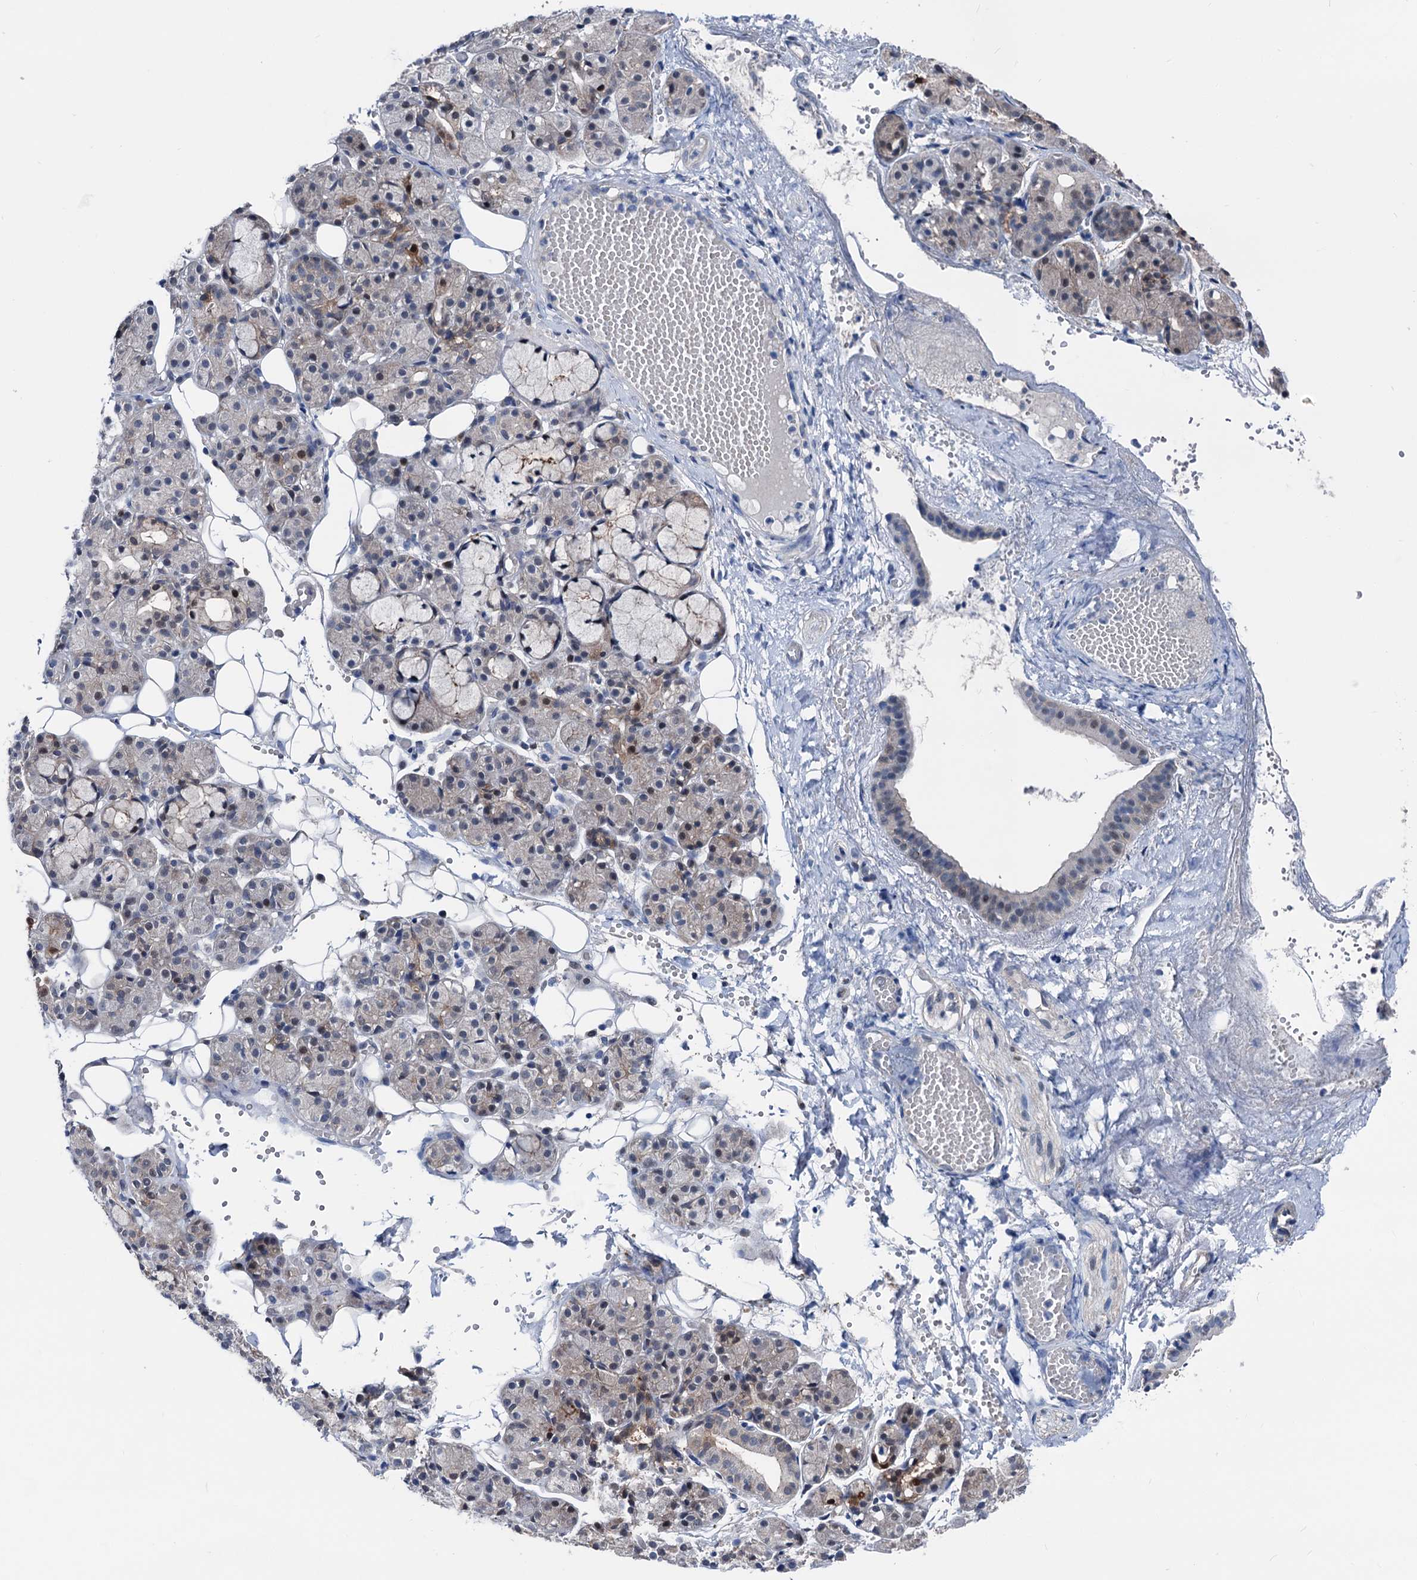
{"staining": {"intensity": "weak", "quantity": "<25%", "location": "cytoplasmic/membranous,nuclear"}, "tissue": "salivary gland", "cell_type": "Glandular cells", "image_type": "normal", "snomed": [{"axis": "morphology", "description": "Normal tissue, NOS"}, {"axis": "topography", "description": "Salivary gland"}], "caption": "Micrograph shows no protein staining in glandular cells of benign salivary gland.", "gene": "GLO1", "patient": {"sex": "male", "age": 63}}